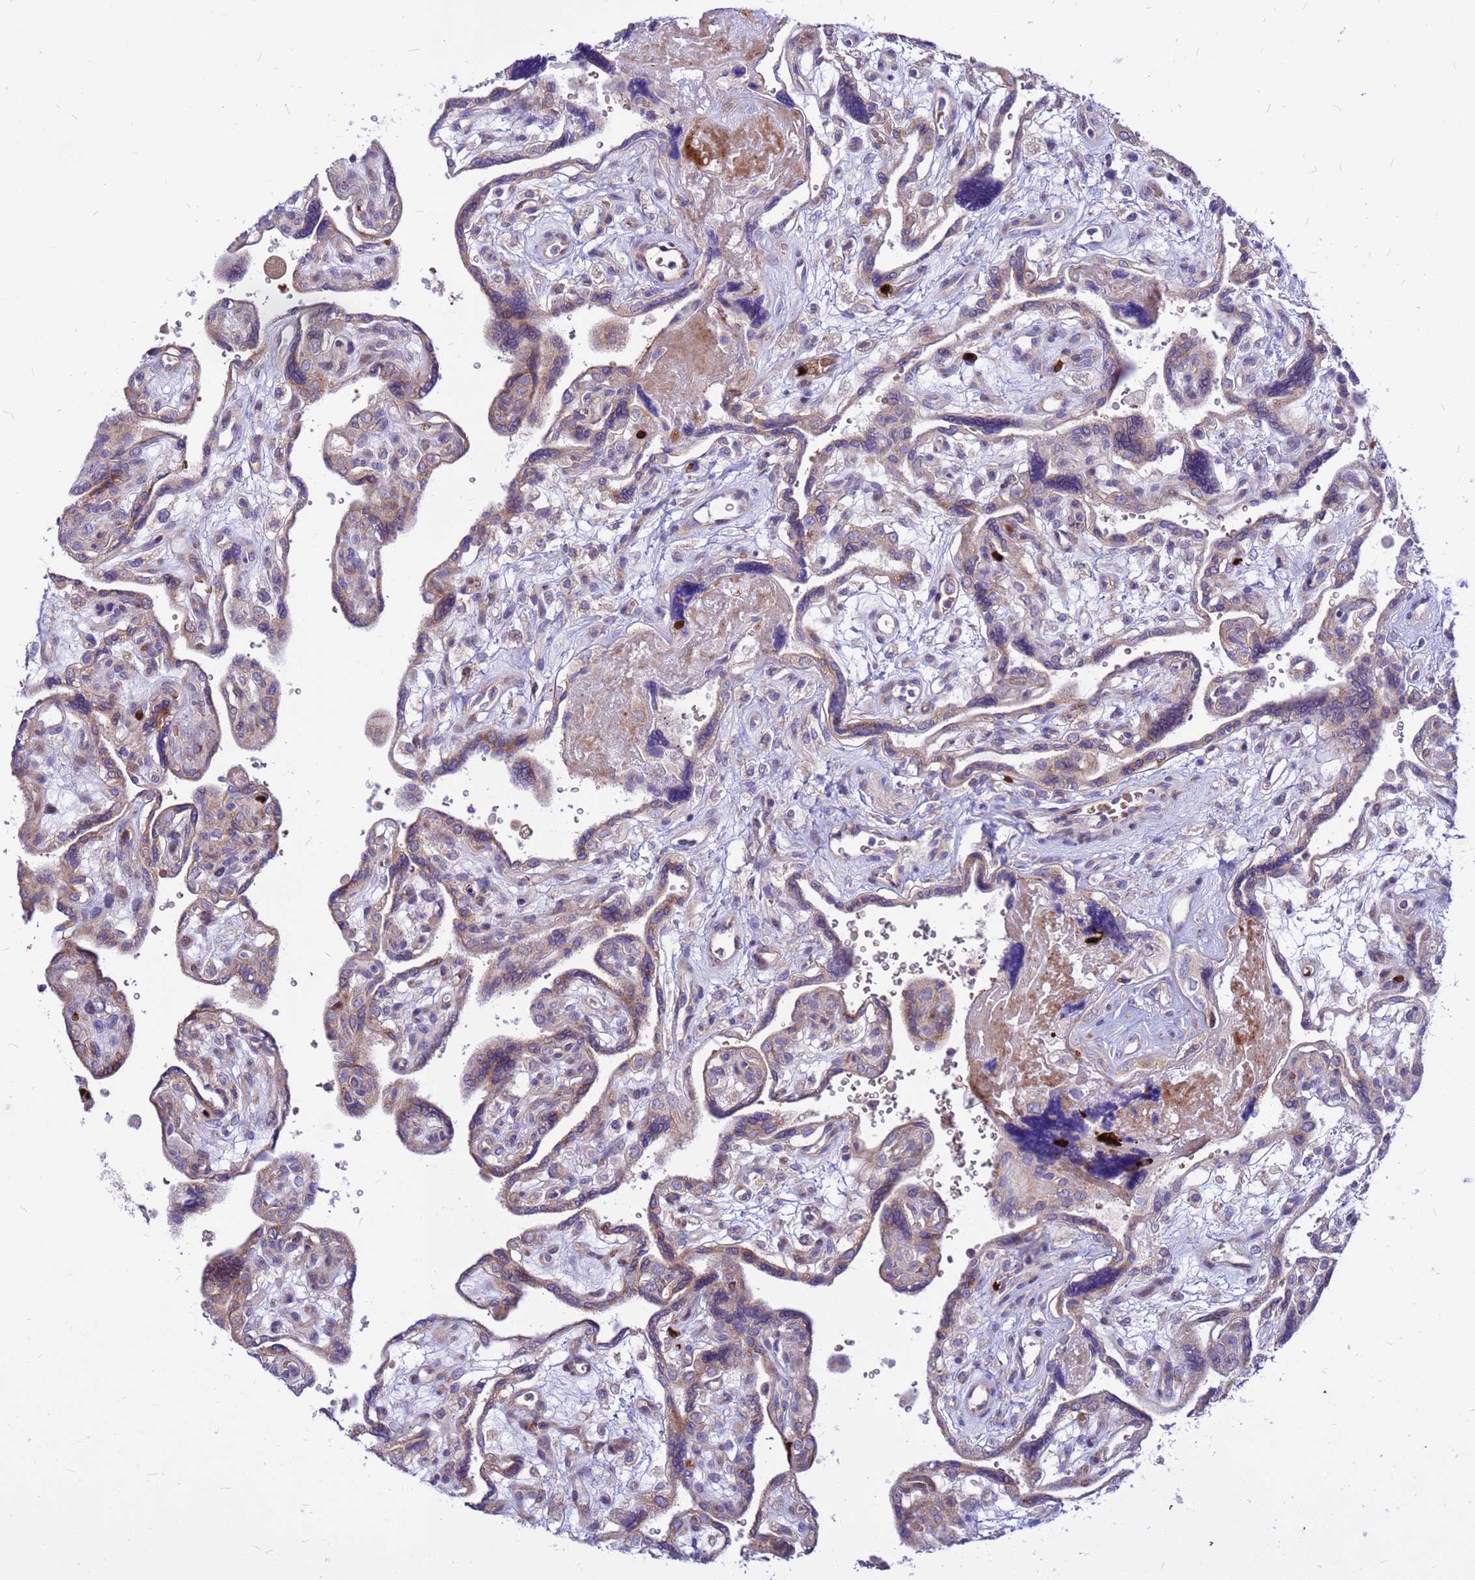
{"staining": {"intensity": "moderate", "quantity": "<25%", "location": "cytoplasmic/membranous"}, "tissue": "placenta", "cell_type": "Decidual cells", "image_type": "normal", "snomed": [{"axis": "morphology", "description": "Normal tissue, NOS"}, {"axis": "topography", "description": "Placenta"}], "caption": "Human placenta stained for a protein (brown) demonstrates moderate cytoplasmic/membranous positive staining in approximately <25% of decidual cells.", "gene": "ZNF669", "patient": {"sex": "female", "age": 39}}